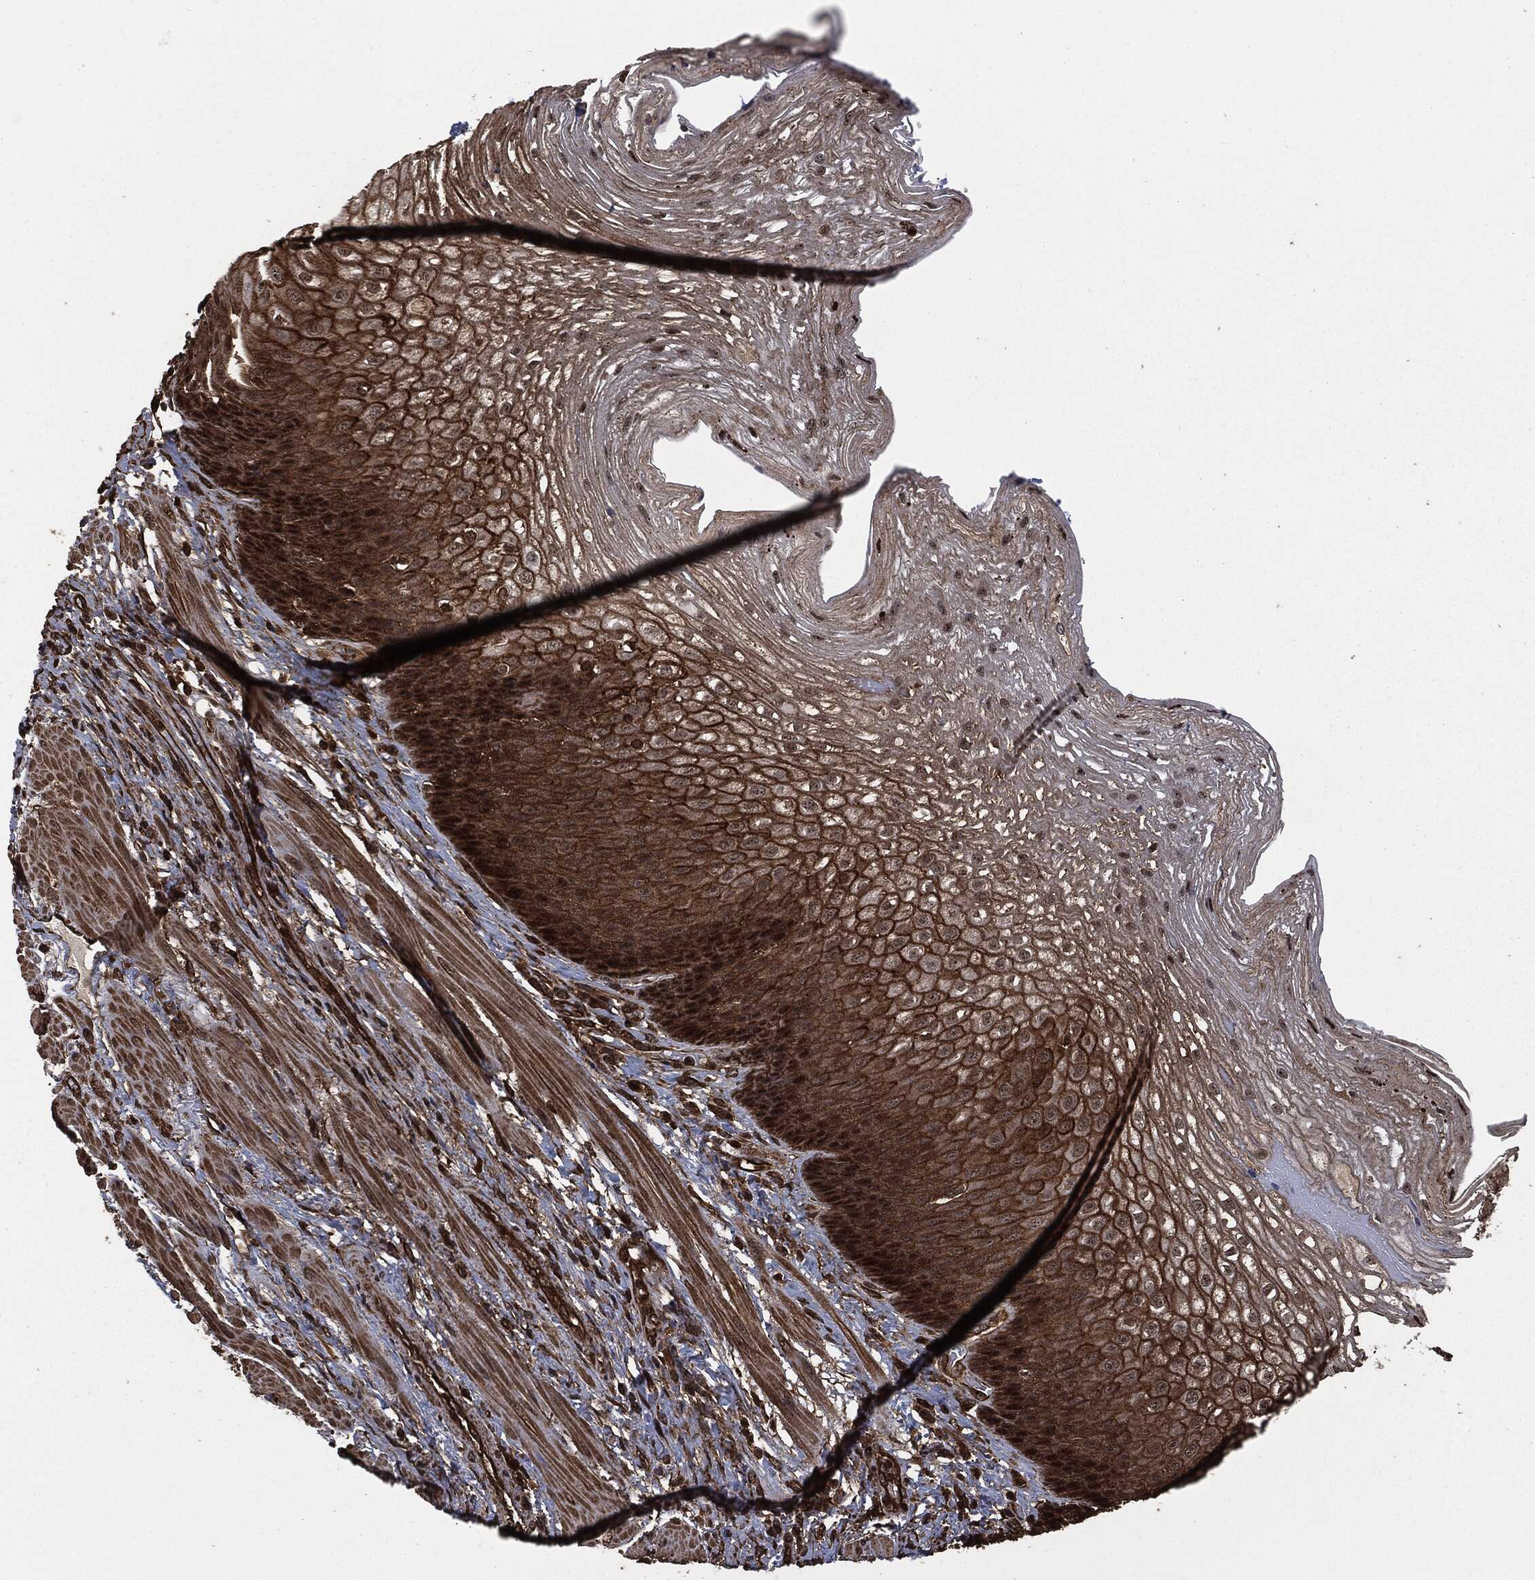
{"staining": {"intensity": "strong", "quantity": "25%-75%", "location": "cytoplasmic/membranous"}, "tissue": "esophagus", "cell_type": "Squamous epithelial cells", "image_type": "normal", "snomed": [{"axis": "morphology", "description": "Normal tissue, NOS"}, {"axis": "topography", "description": "Esophagus"}], "caption": "IHC histopathology image of unremarkable esophagus: human esophagus stained using immunohistochemistry (IHC) demonstrates high levels of strong protein expression localized specifically in the cytoplasmic/membranous of squamous epithelial cells, appearing as a cytoplasmic/membranous brown color.", "gene": "HRAS", "patient": {"sex": "male", "age": 63}}